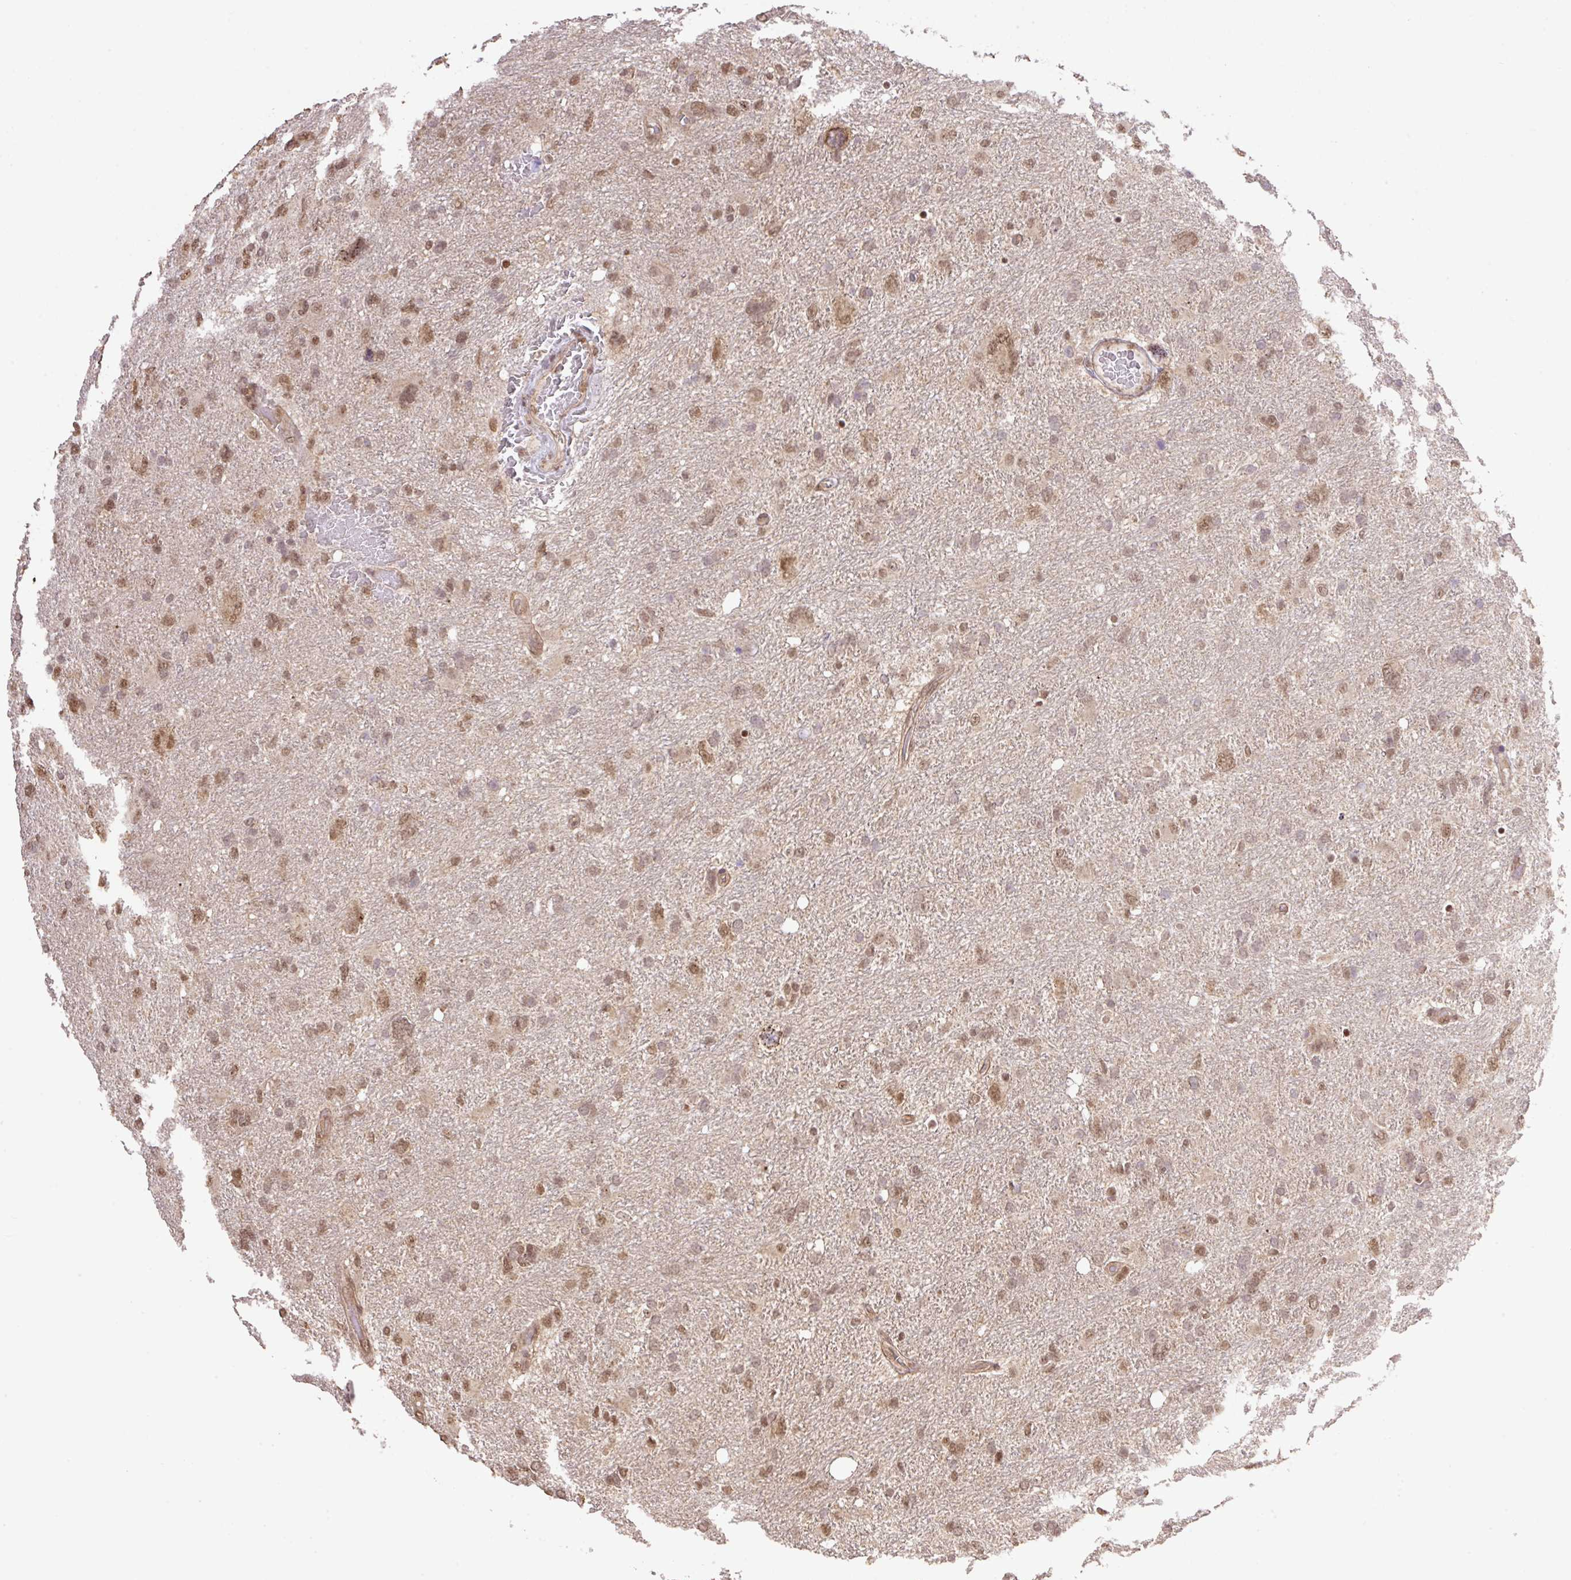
{"staining": {"intensity": "moderate", "quantity": ">75%", "location": "cytoplasmic/membranous,nuclear"}, "tissue": "glioma", "cell_type": "Tumor cells", "image_type": "cancer", "snomed": [{"axis": "morphology", "description": "Glioma, malignant, High grade"}, {"axis": "topography", "description": "Brain"}], "caption": "Glioma tissue reveals moderate cytoplasmic/membranous and nuclear expression in approximately >75% of tumor cells, visualized by immunohistochemistry.", "gene": "VPS25", "patient": {"sex": "male", "age": 61}}